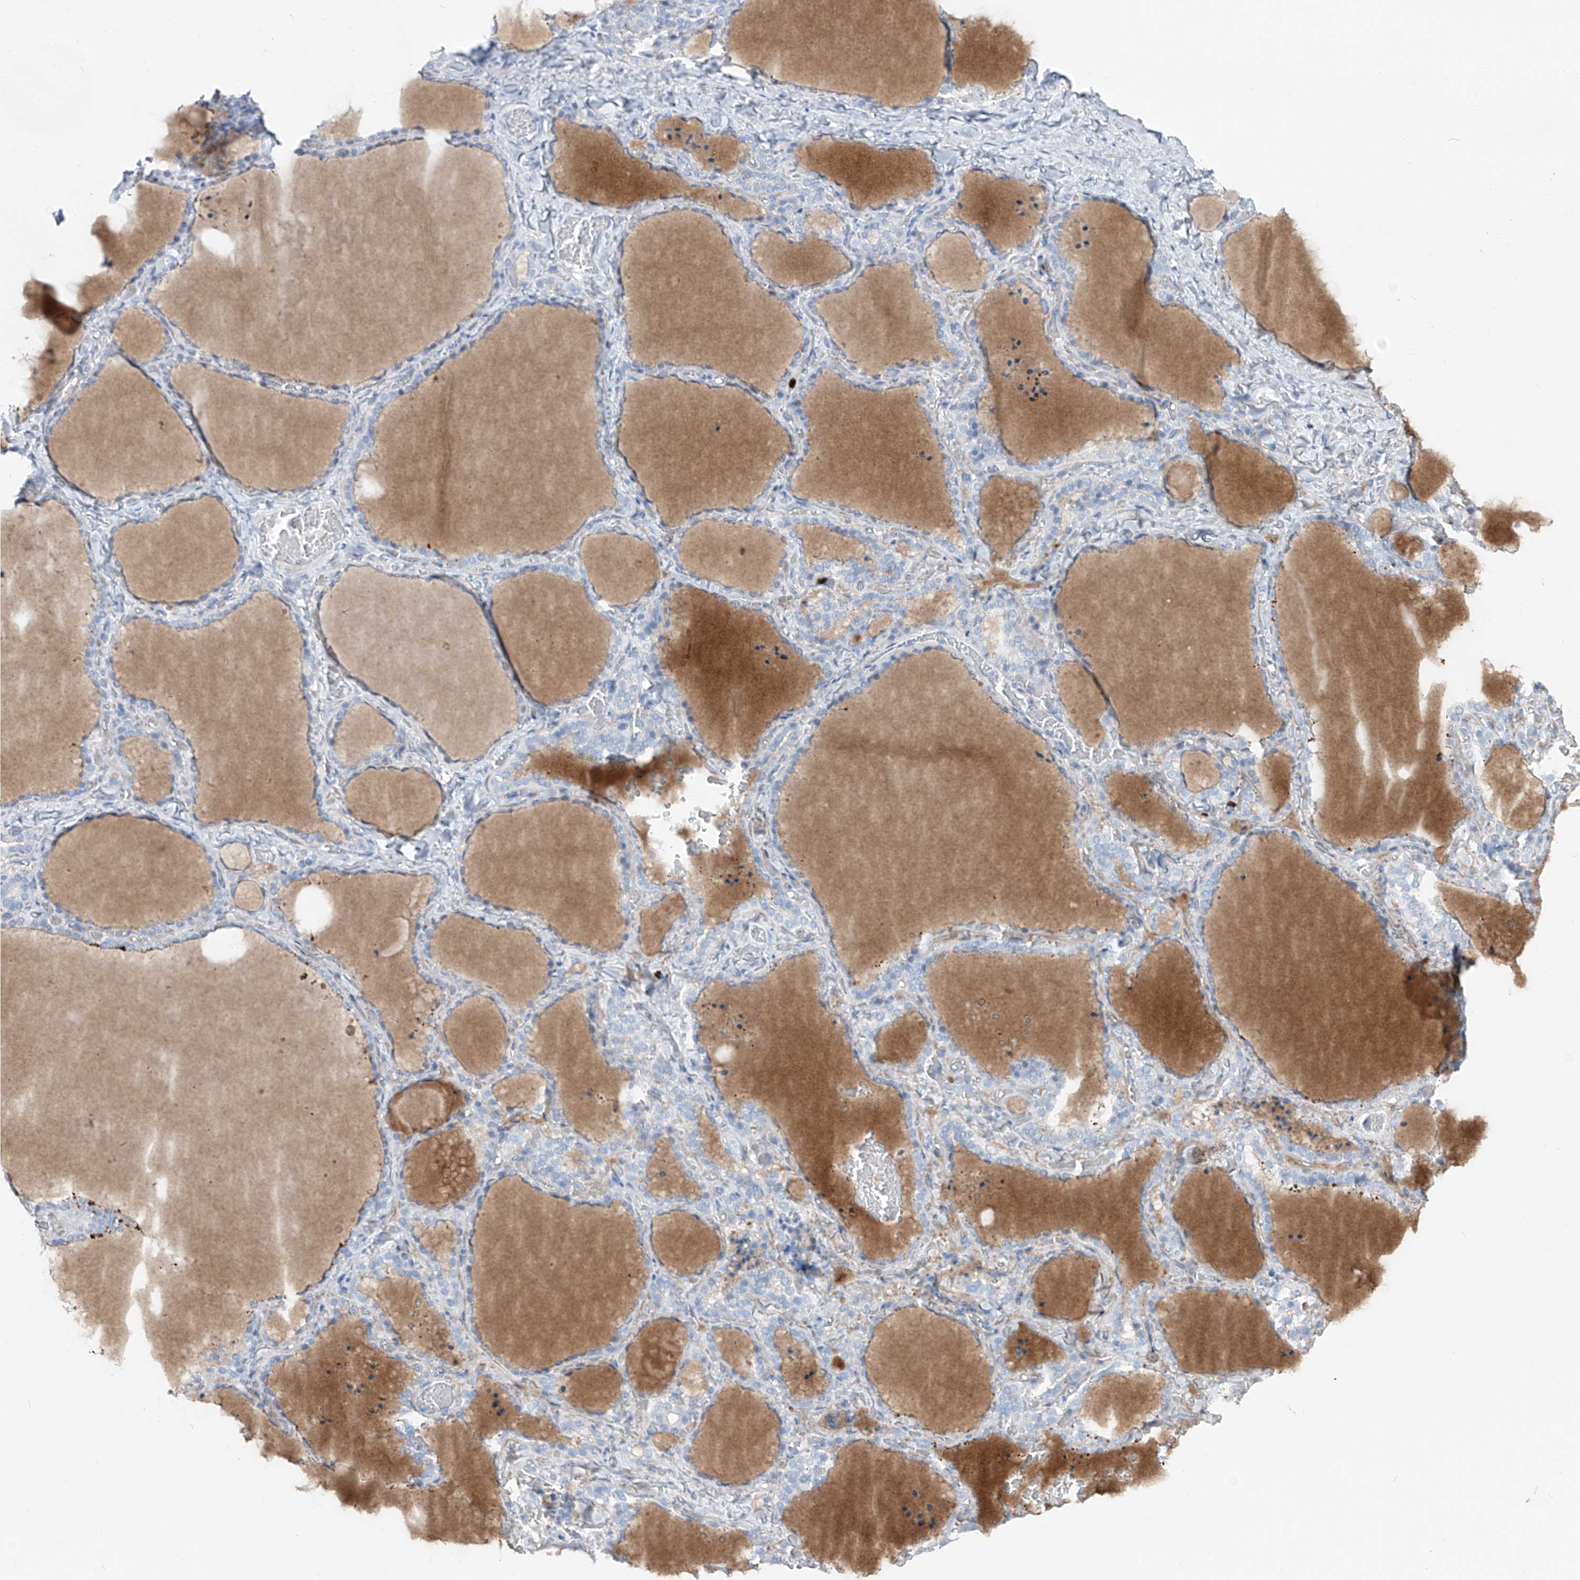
{"staining": {"intensity": "moderate", "quantity": "<25%", "location": "cytoplasmic/membranous"}, "tissue": "thyroid gland", "cell_type": "Glandular cells", "image_type": "normal", "snomed": [{"axis": "morphology", "description": "Normal tissue, NOS"}, {"axis": "topography", "description": "Thyroid gland"}], "caption": "Immunohistochemistry image of unremarkable thyroid gland: human thyroid gland stained using IHC reveals low levels of moderate protein expression localized specifically in the cytoplasmic/membranous of glandular cells, appearing as a cytoplasmic/membranous brown color.", "gene": "FRS3", "patient": {"sex": "female", "age": 22}}